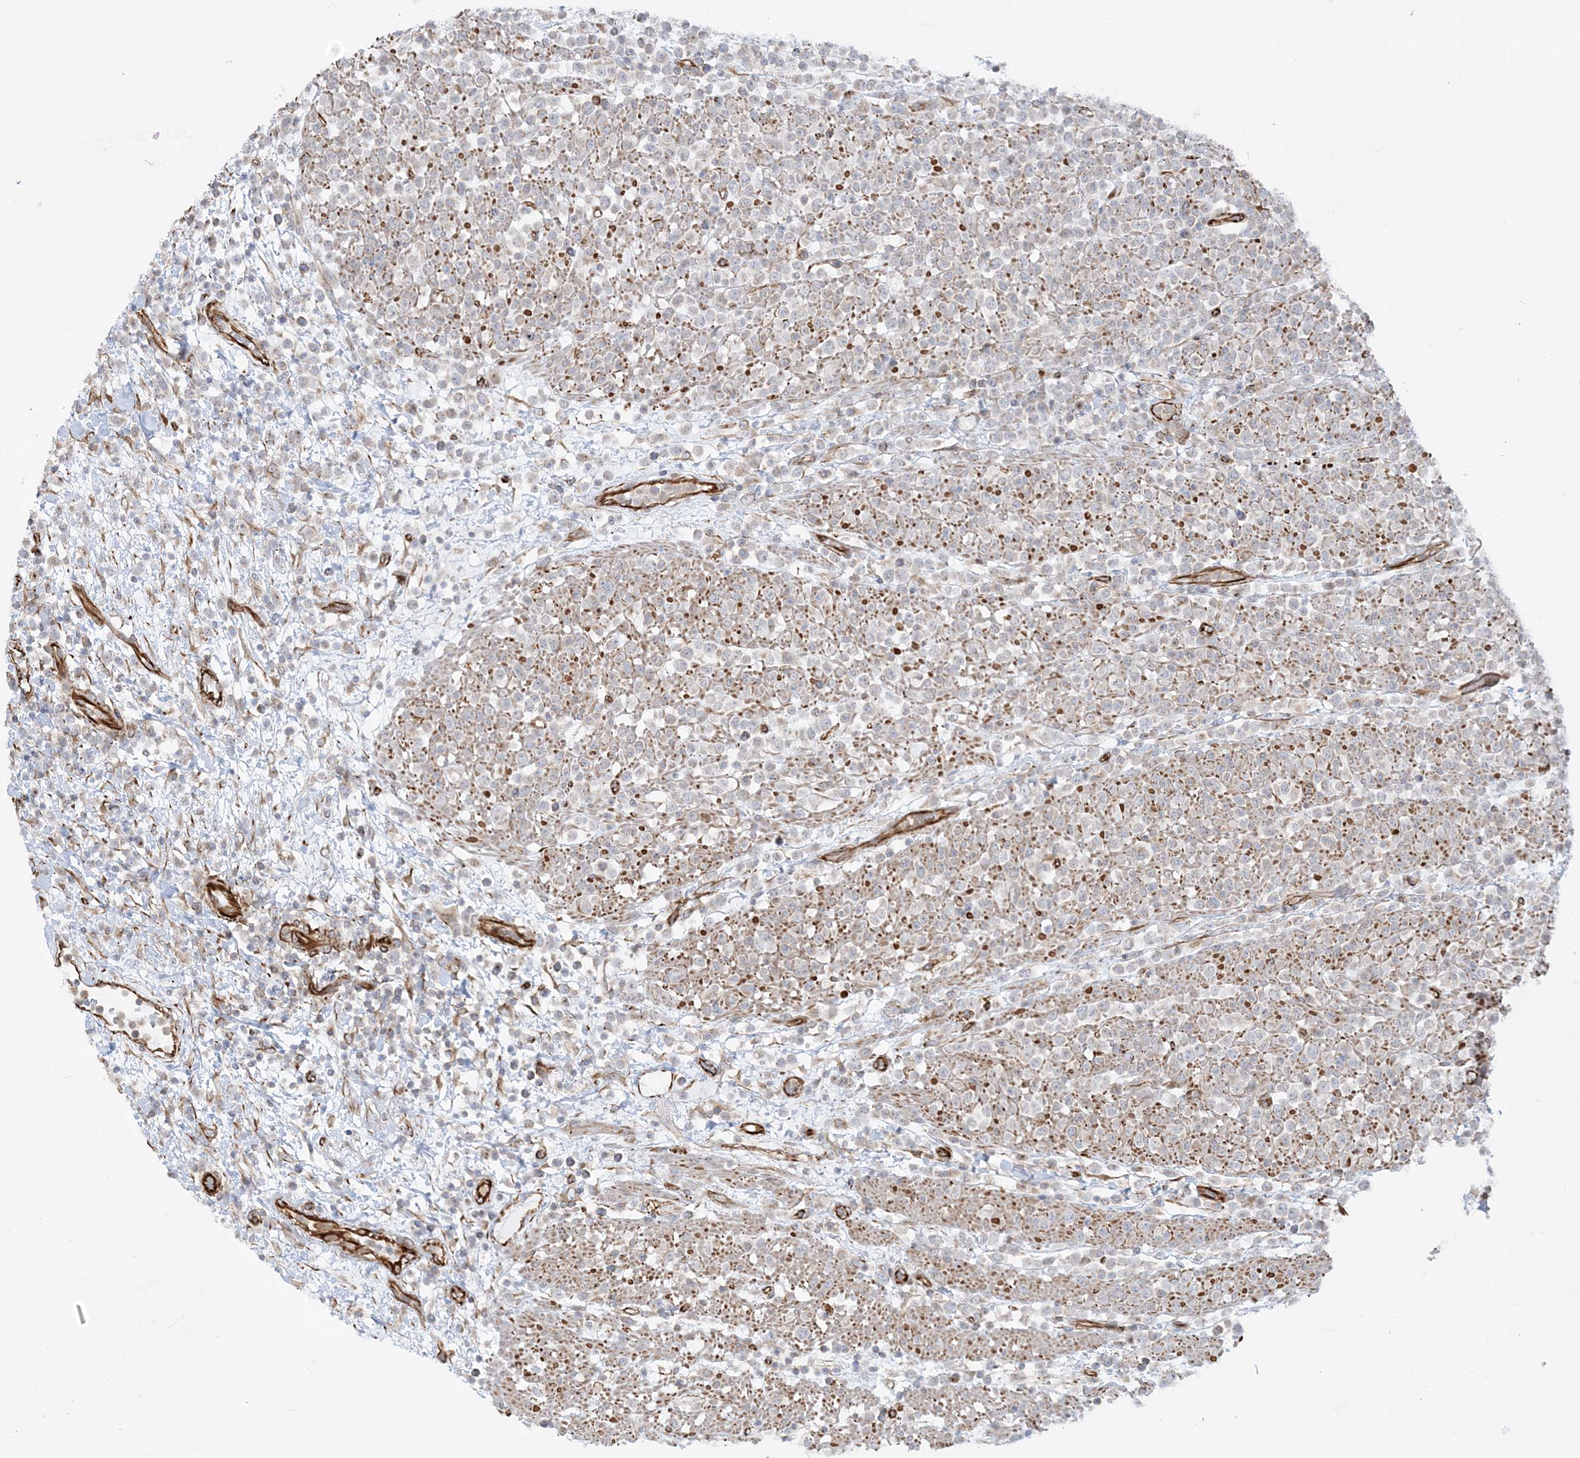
{"staining": {"intensity": "weak", "quantity": "<25%", "location": "cytoplasmic/membranous"}, "tissue": "lymphoma", "cell_type": "Tumor cells", "image_type": "cancer", "snomed": [{"axis": "morphology", "description": "Malignant lymphoma, non-Hodgkin's type, High grade"}, {"axis": "topography", "description": "Colon"}], "caption": "High magnification brightfield microscopy of lymphoma stained with DAB (brown) and counterstained with hematoxylin (blue): tumor cells show no significant expression.", "gene": "SCLT1", "patient": {"sex": "female", "age": 53}}